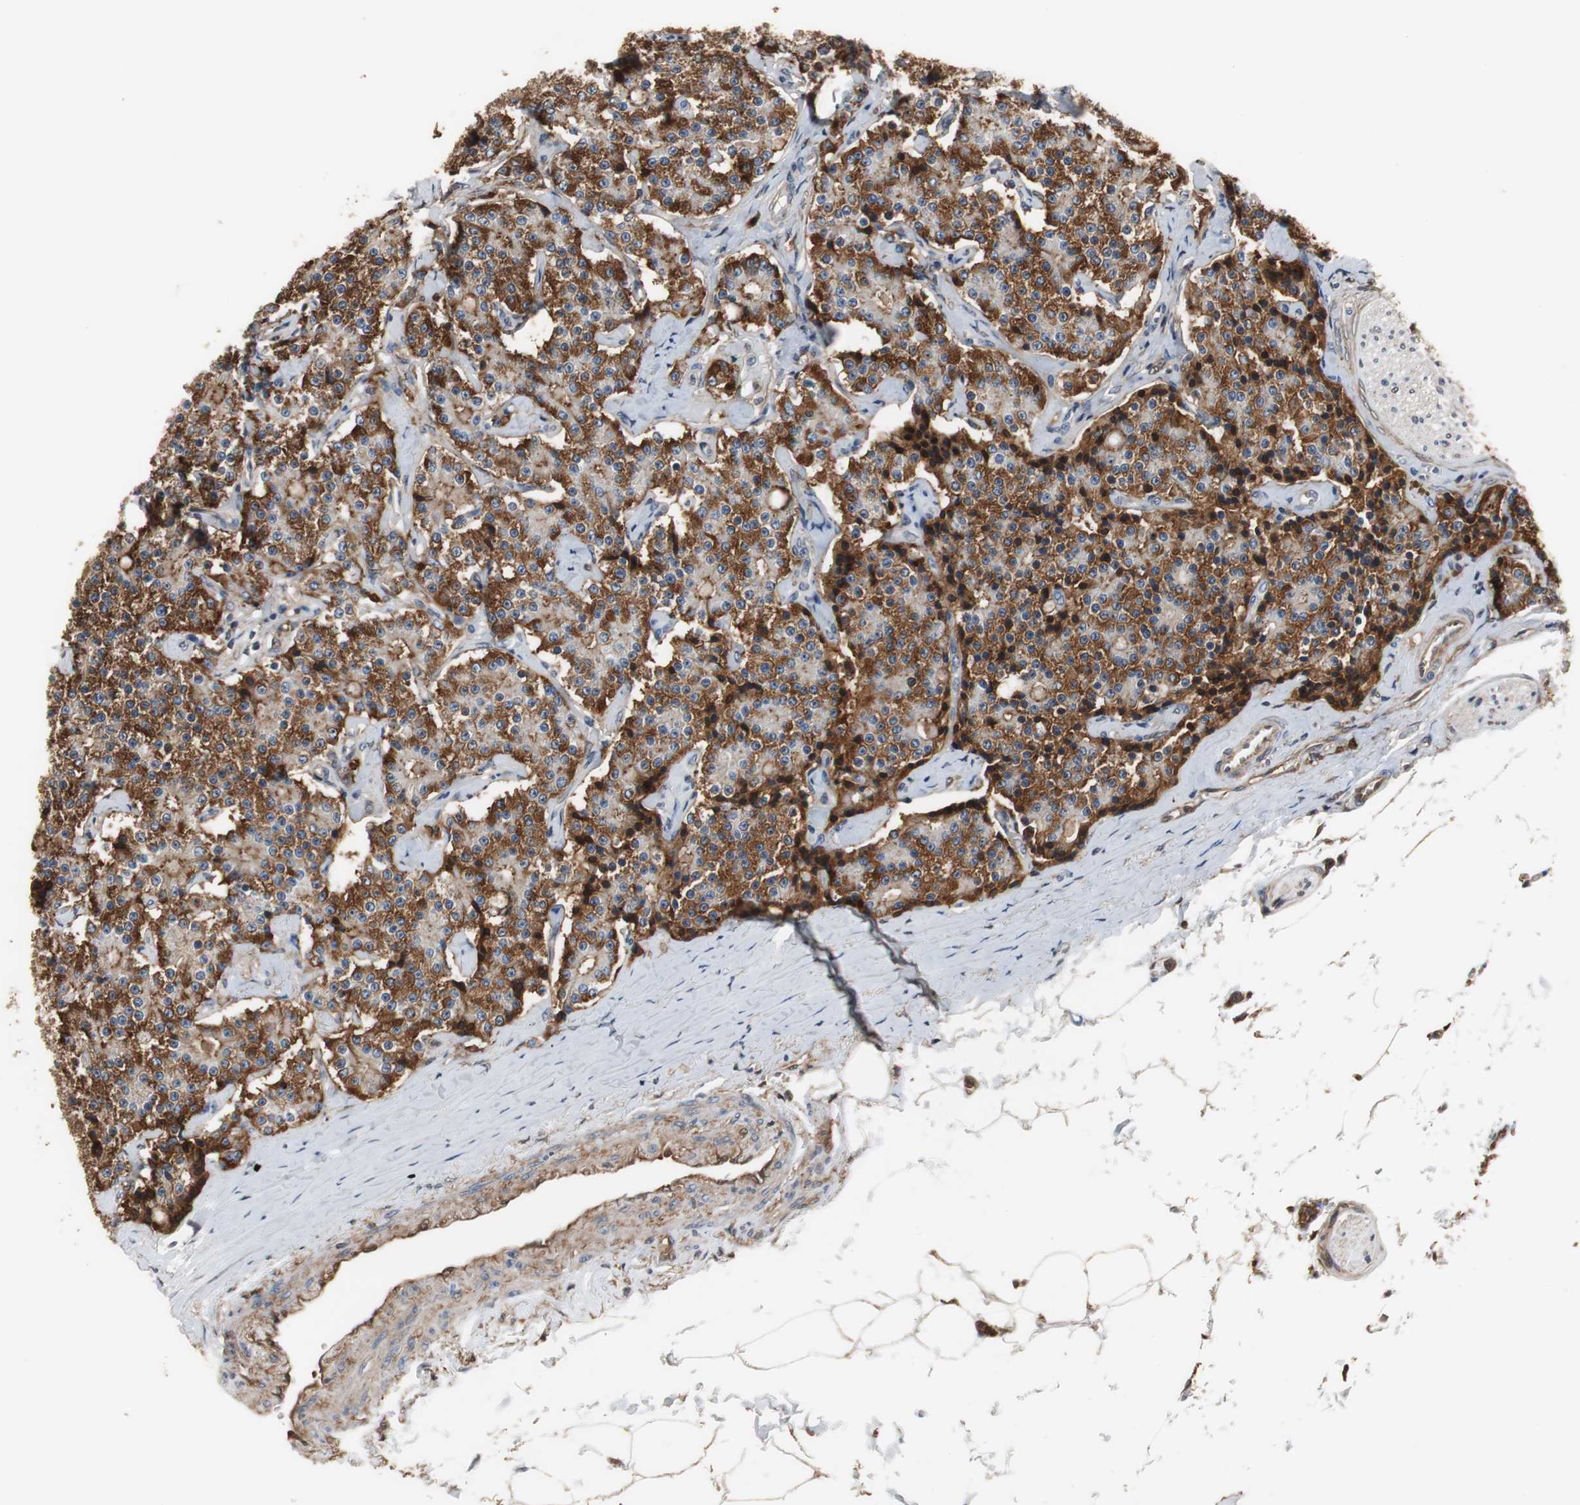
{"staining": {"intensity": "strong", "quantity": ">75%", "location": "cytoplasmic/membranous"}, "tissue": "carcinoid", "cell_type": "Tumor cells", "image_type": "cancer", "snomed": [{"axis": "morphology", "description": "Carcinoid, malignant, NOS"}, {"axis": "topography", "description": "Colon"}], "caption": "Carcinoid stained with immunohistochemistry (IHC) displays strong cytoplasmic/membranous staining in about >75% of tumor cells.", "gene": "ANXA4", "patient": {"sex": "female", "age": 61}}